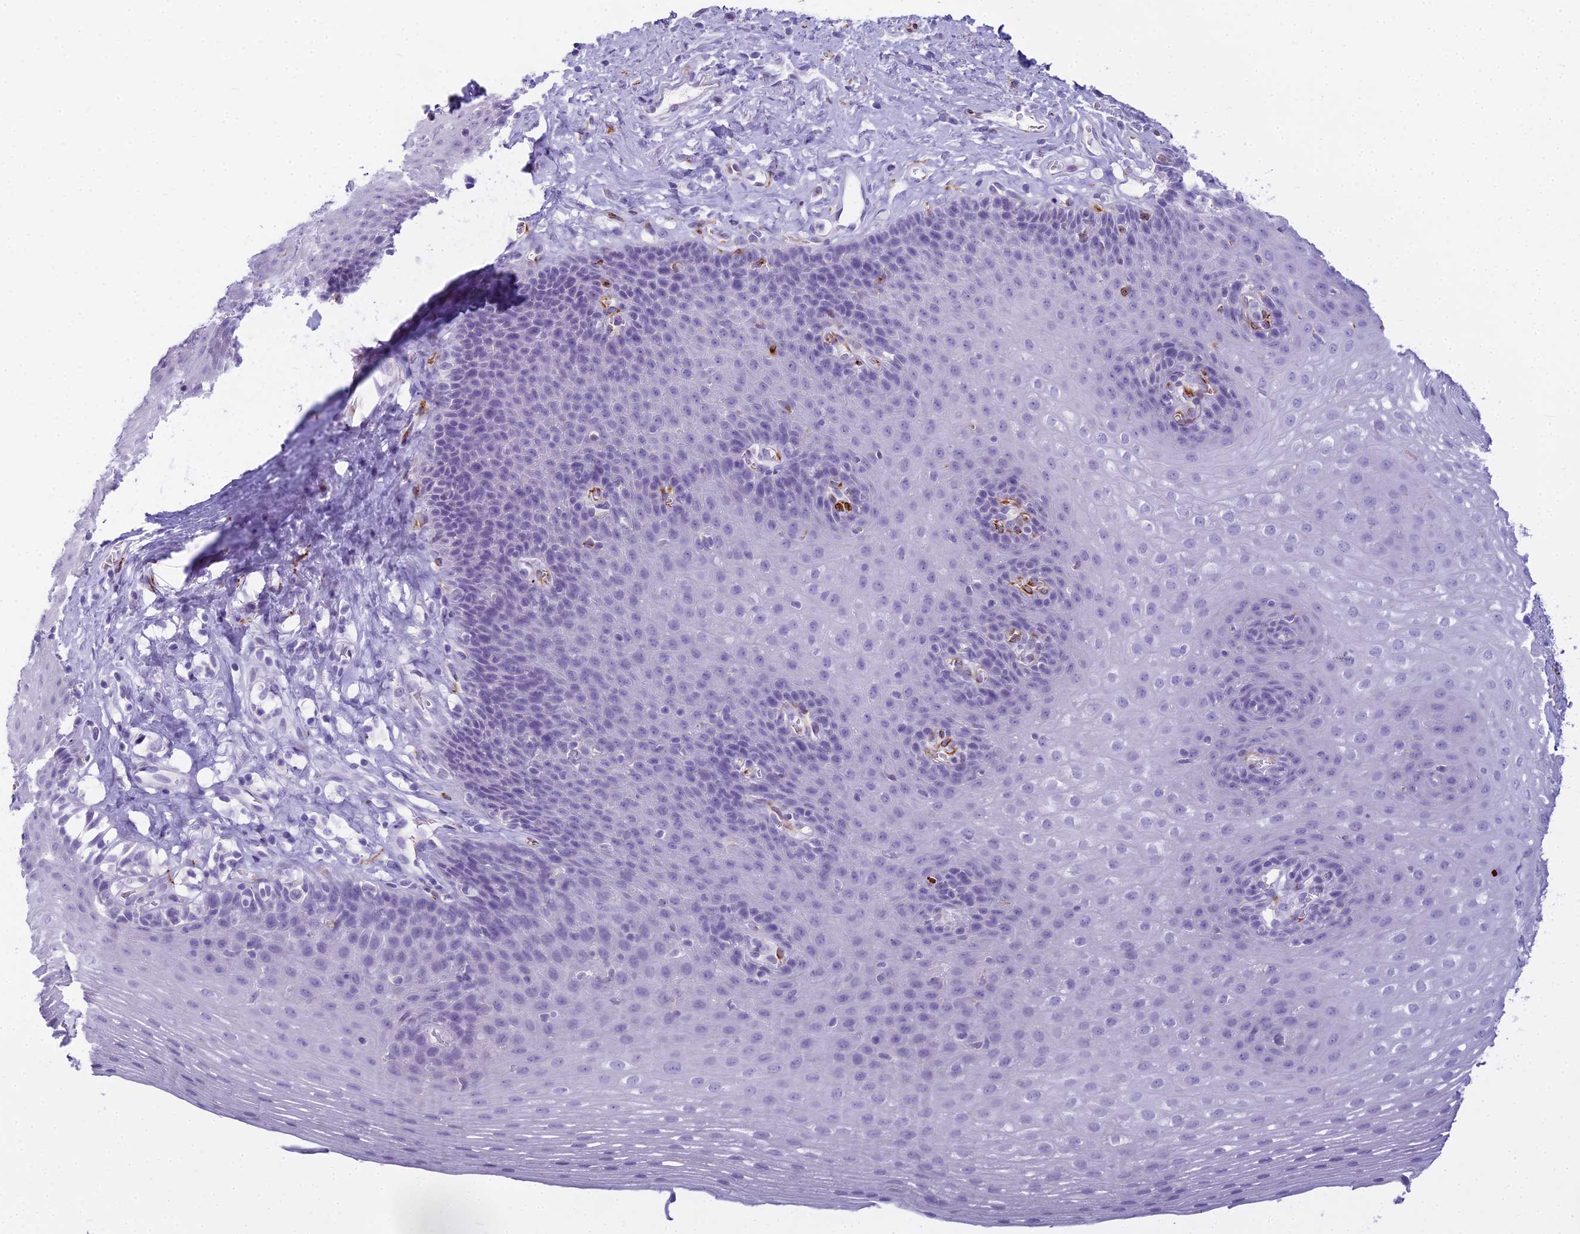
{"staining": {"intensity": "negative", "quantity": "none", "location": "none"}, "tissue": "esophagus", "cell_type": "Squamous epithelial cells", "image_type": "normal", "snomed": [{"axis": "morphology", "description": "Normal tissue, NOS"}, {"axis": "topography", "description": "Esophagus"}], "caption": "High power microscopy image of an immunohistochemistry (IHC) image of normal esophagus, revealing no significant expression in squamous epithelial cells. (DAB (3,3'-diaminobenzidine) IHC visualized using brightfield microscopy, high magnification).", "gene": "ENSG00000265118", "patient": {"sex": "female", "age": 66}}